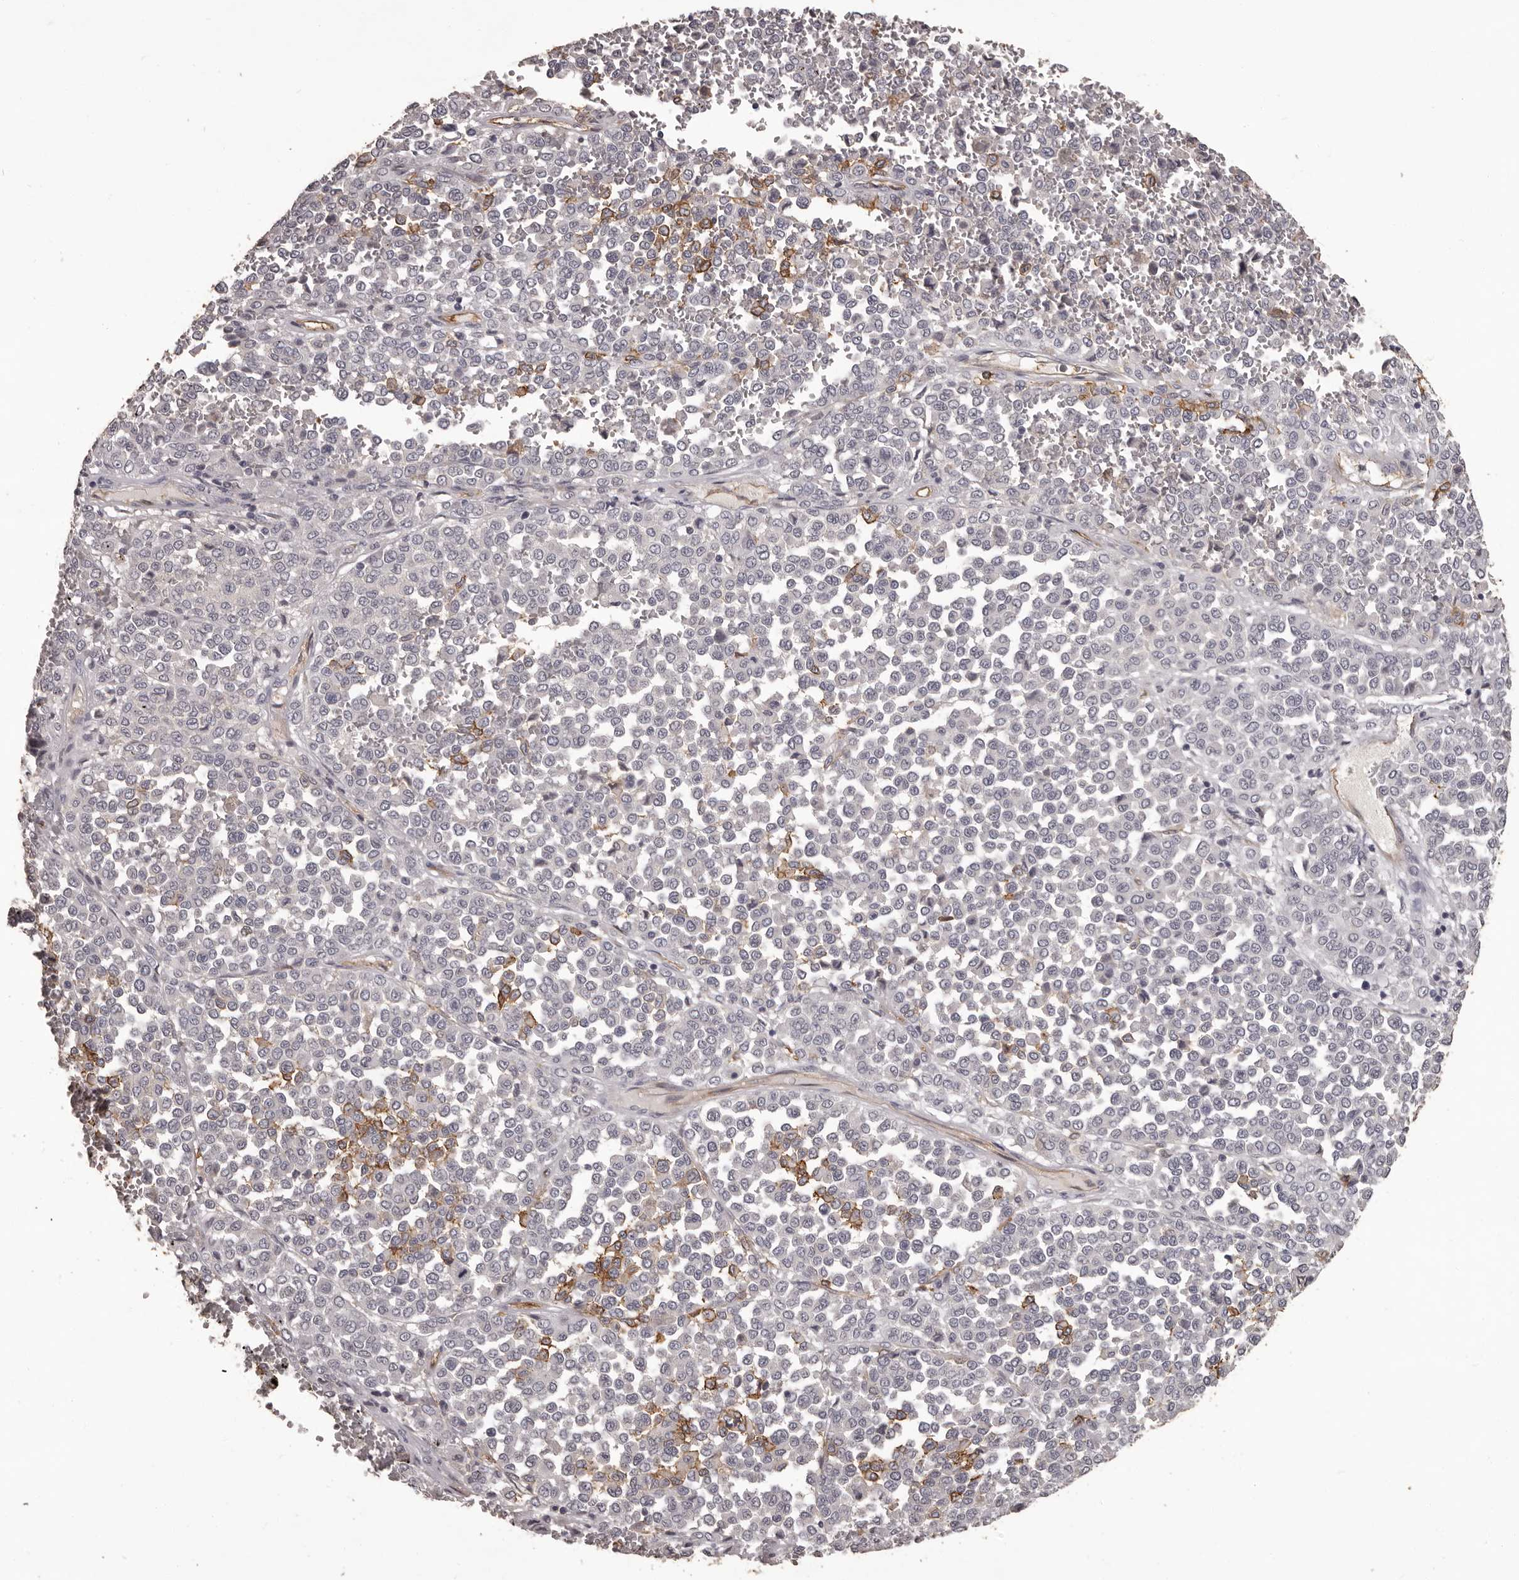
{"staining": {"intensity": "moderate", "quantity": "<25%", "location": "cytoplasmic/membranous"}, "tissue": "melanoma", "cell_type": "Tumor cells", "image_type": "cancer", "snomed": [{"axis": "morphology", "description": "Malignant melanoma, Metastatic site"}, {"axis": "topography", "description": "Pancreas"}], "caption": "Immunohistochemical staining of human melanoma displays moderate cytoplasmic/membranous protein expression in about <25% of tumor cells.", "gene": "GPR78", "patient": {"sex": "female", "age": 30}}